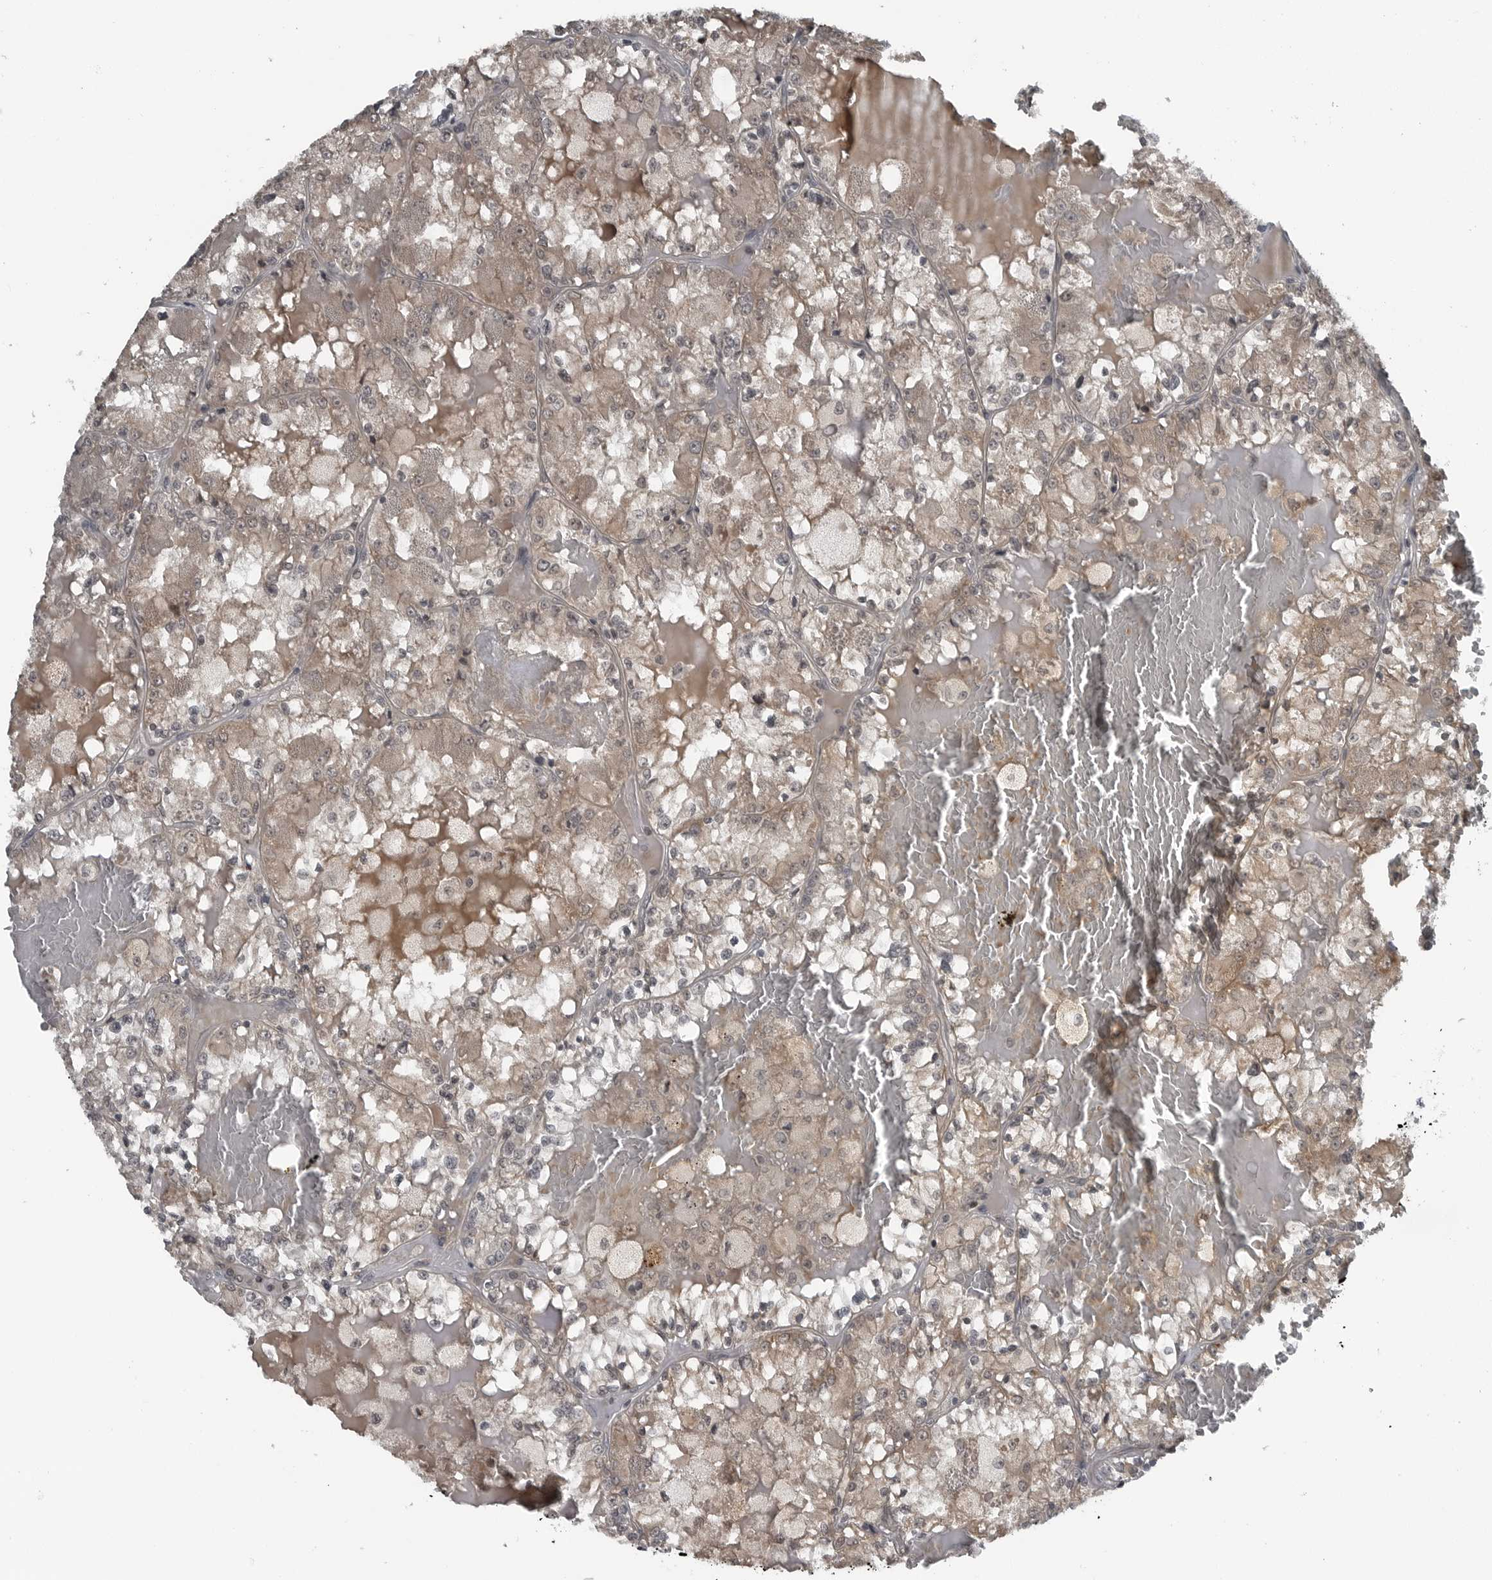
{"staining": {"intensity": "negative", "quantity": "none", "location": "none"}, "tissue": "renal cancer", "cell_type": "Tumor cells", "image_type": "cancer", "snomed": [{"axis": "morphology", "description": "Adenocarcinoma, NOS"}, {"axis": "topography", "description": "Kidney"}], "caption": "High power microscopy micrograph of an immunohistochemistry micrograph of renal cancer, revealing no significant positivity in tumor cells.", "gene": "GAK", "patient": {"sex": "female", "age": 56}}